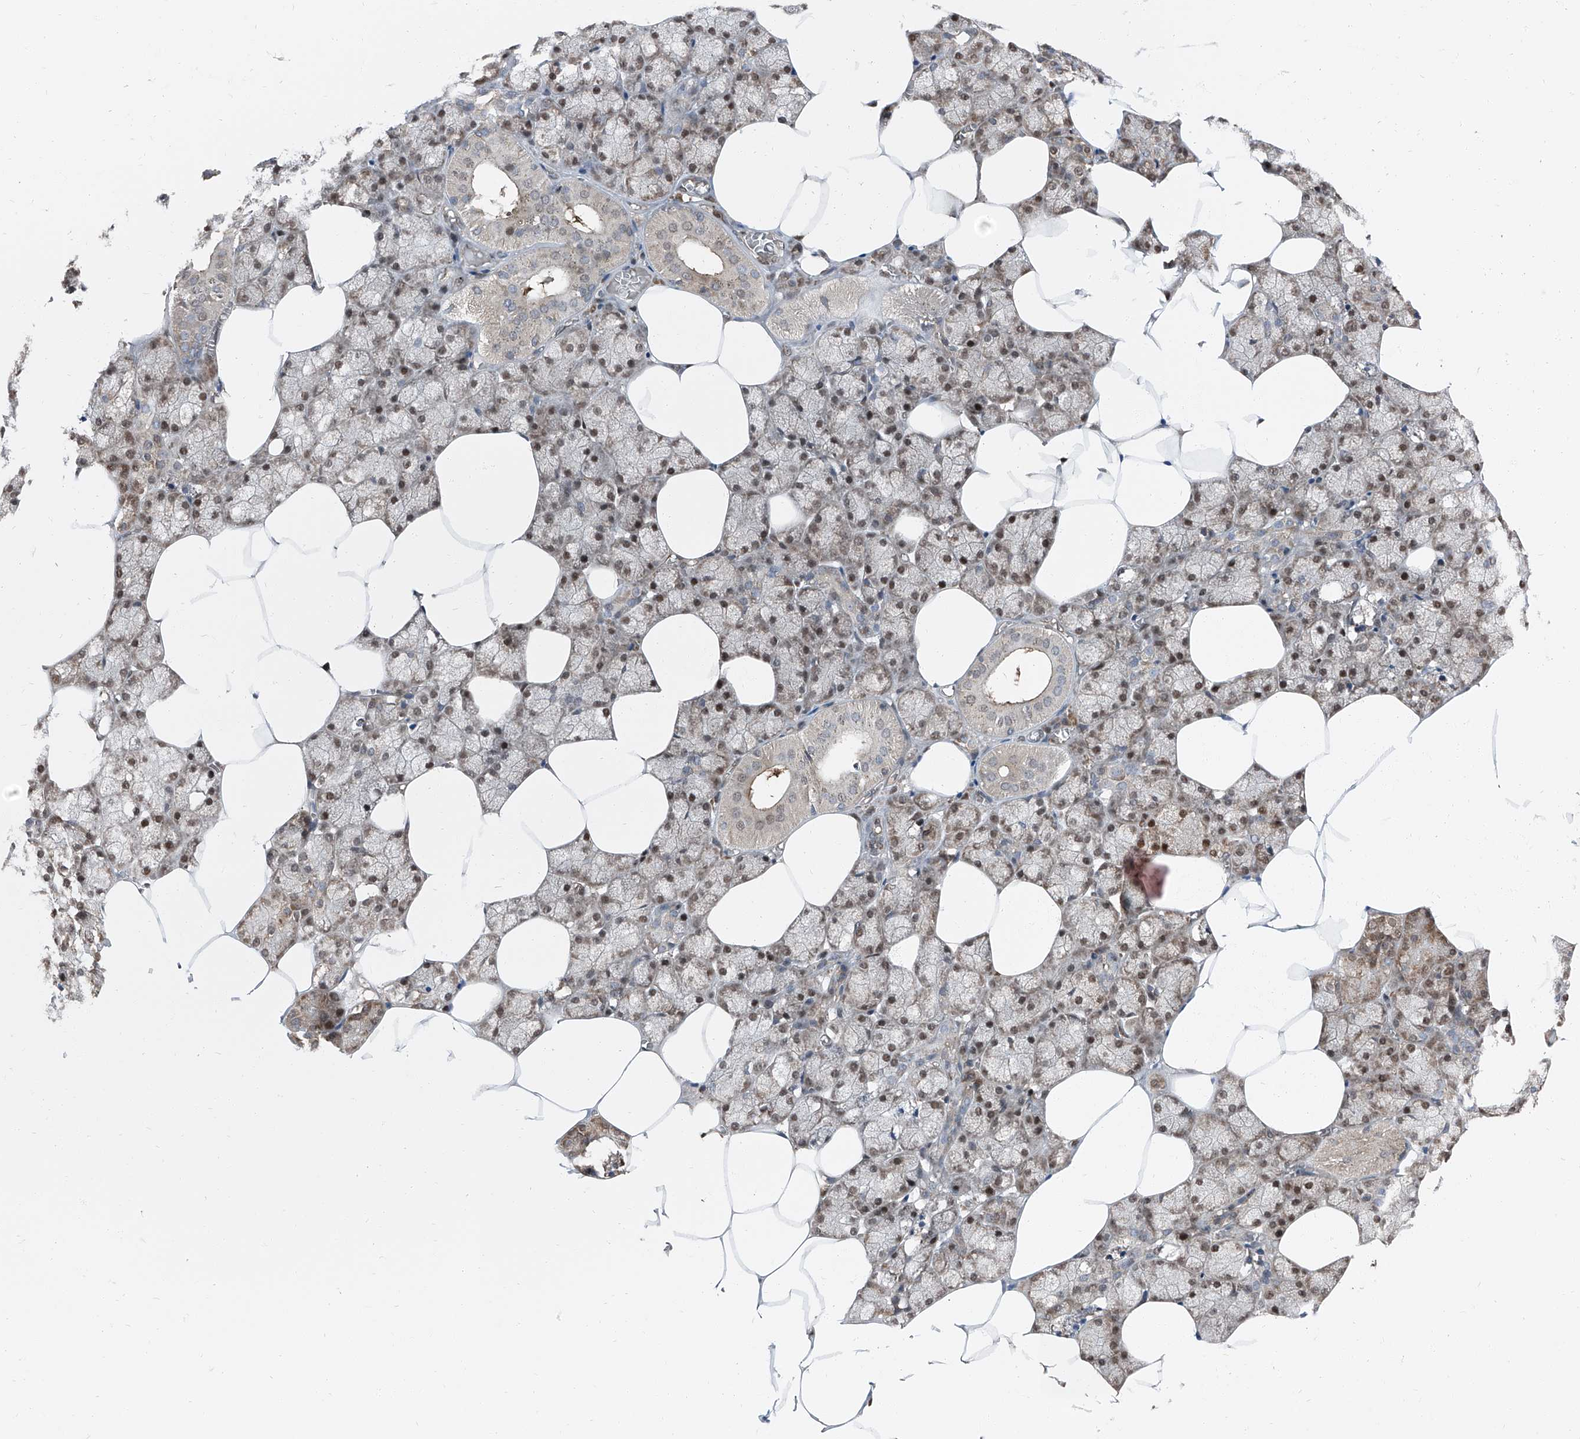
{"staining": {"intensity": "moderate", "quantity": ">75%", "location": "cytoplasmic/membranous,nuclear"}, "tissue": "salivary gland", "cell_type": "Glandular cells", "image_type": "normal", "snomed": [{"axis": "morphology", "description": "Normal tissue, NOS"}, {"axis": "topography", "description": "Salivary gland"}], "caption": "This photomicrograph reveals immunohistochemistry staining of unremarkable human salivary gland, with medium moderate cytoplasmic/membranous,nuclear staining in approximately >75% of glandular cells.", "gene": "FKBP5", "patient": {"sex": "male", "age": 62}}